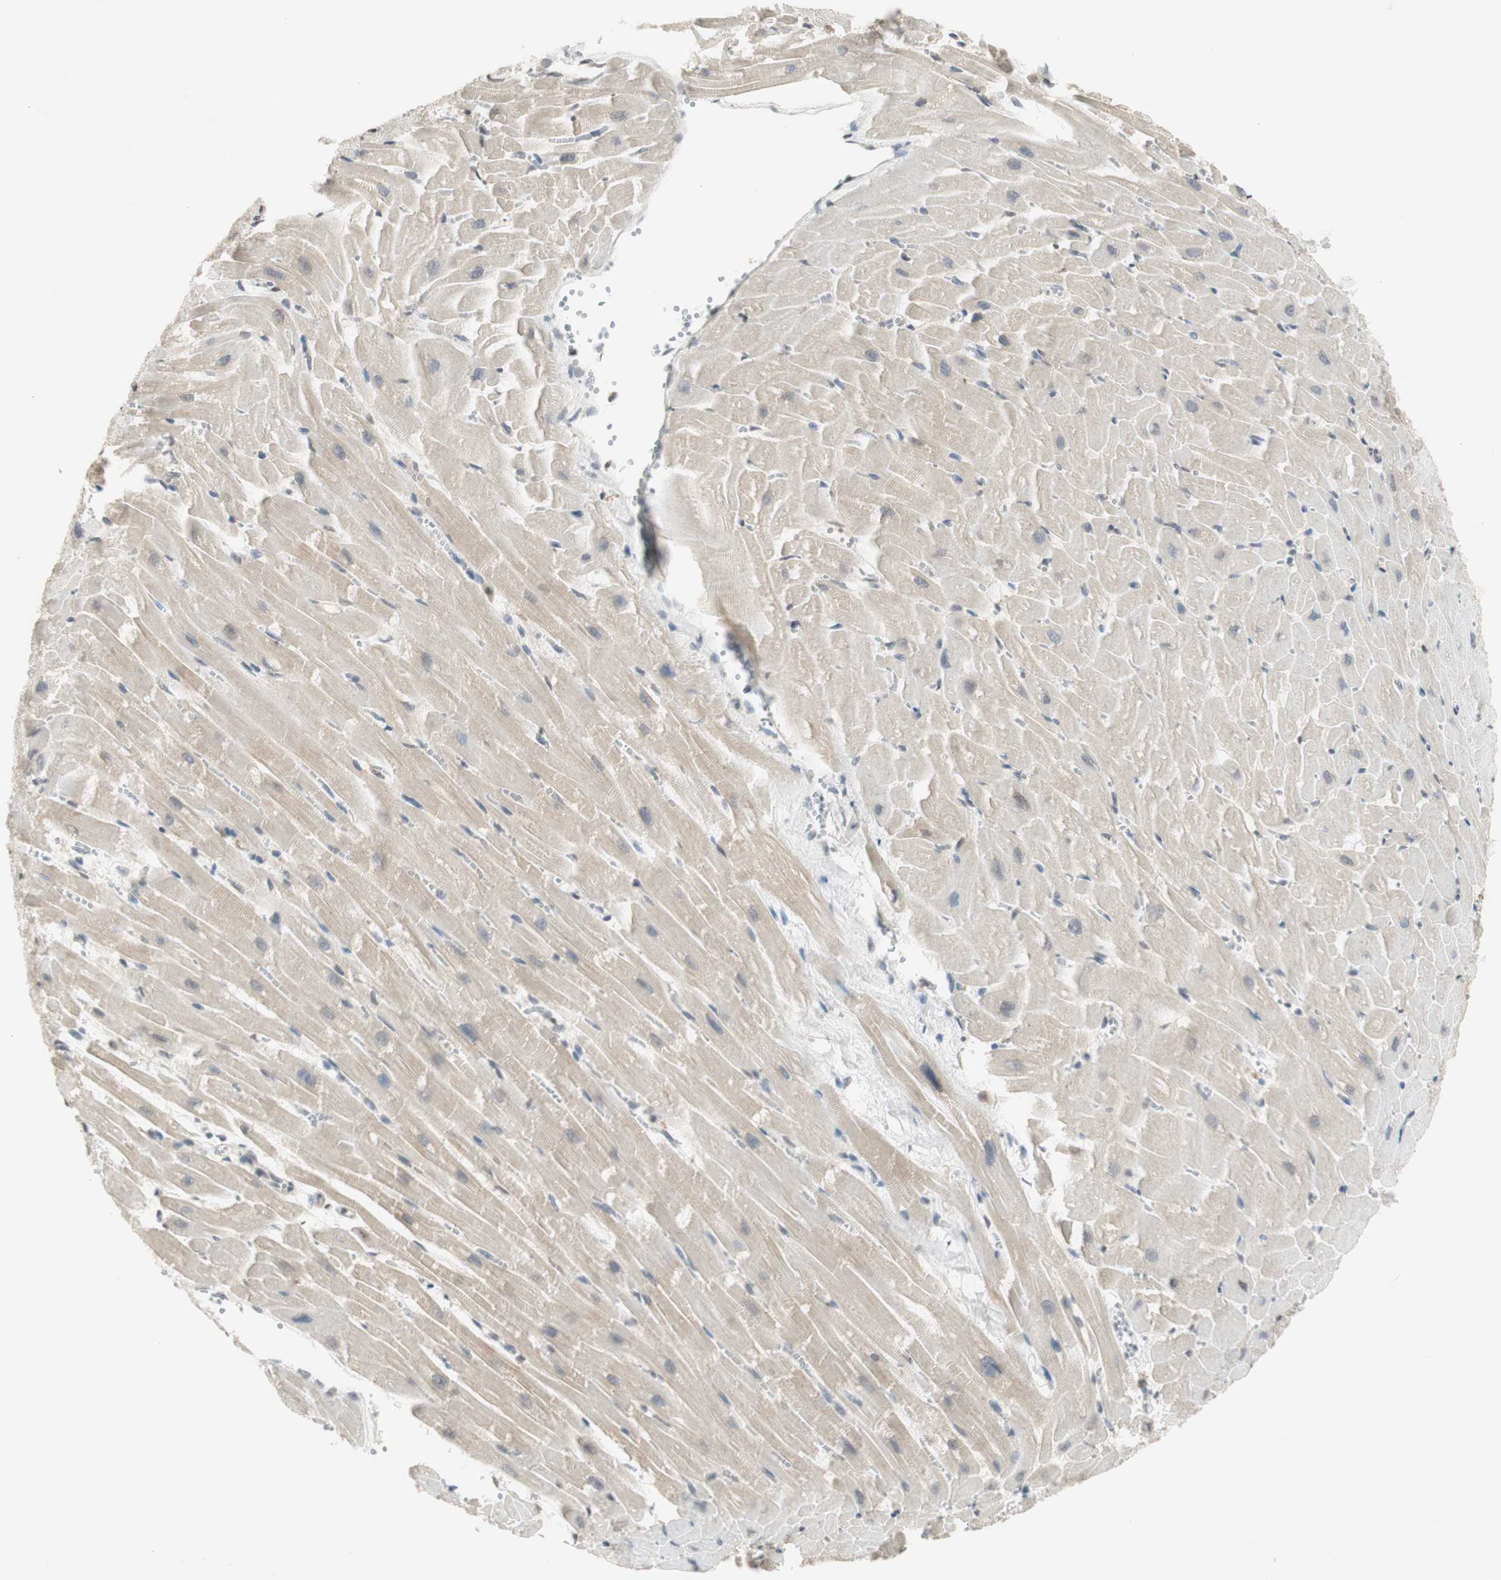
{"staining": {"intensity": "negative", "quantity": "none", "location": "none"}, "tissue": "heart muscle", "cell_type": "Cardiomyocytes", "image_type": "normal", "snomed": [{"axis": "morphology", "description": "Normal tissue, NOS"}, {"axis": "topography", "description": "Heart"}], "caption": "Human heart muscle stained for a protein using immunohistochemistry reveals no positivity in cardiomyocytes.", "gene": "GLI1", "patient": {"sex": "female", "age": 19}}